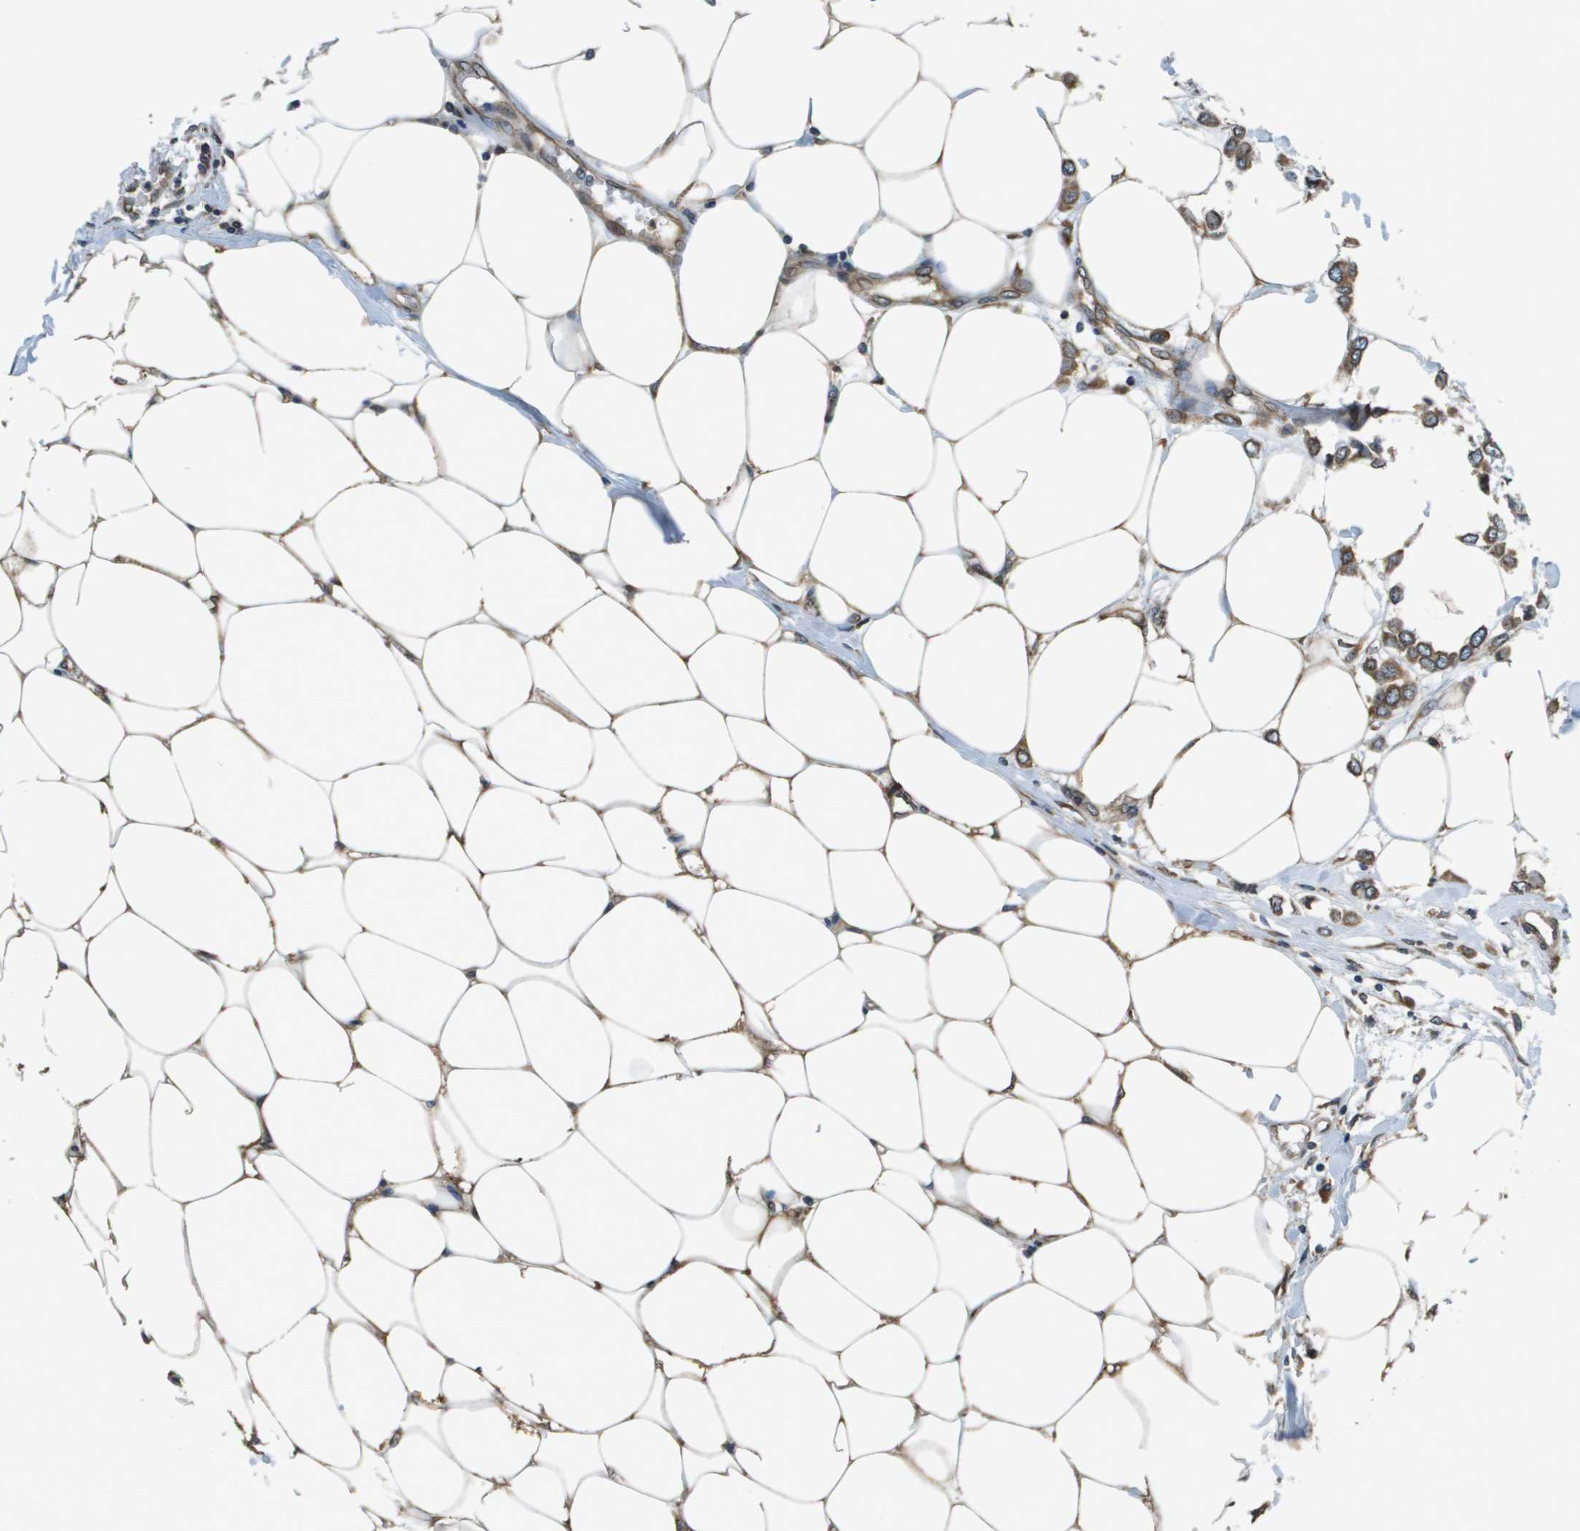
{"staining": {"intensity": "moderate", "quantity": ">75%", "location": "cytoplasmic/membranous"}, "tissue": "breast cancer", "cell_type": "Tumor cells", "image_type": "cancer", "snomed": [{"axis": "morphology", "description": "Lobular carcinoma"}, {"axis": "topography", "description": "Breast"}], "caption": "Lobular carcinoma (breast) tissue displays moderate cytoplasmic/membranous expression in approximately >75% of tumor cells, visualized by immunohistochemistry. The protein of interest is shown in brown color, while the nuclei are stained blue.", "gene": "SEC62", "patient": {"sex": "female", "age": 51}}